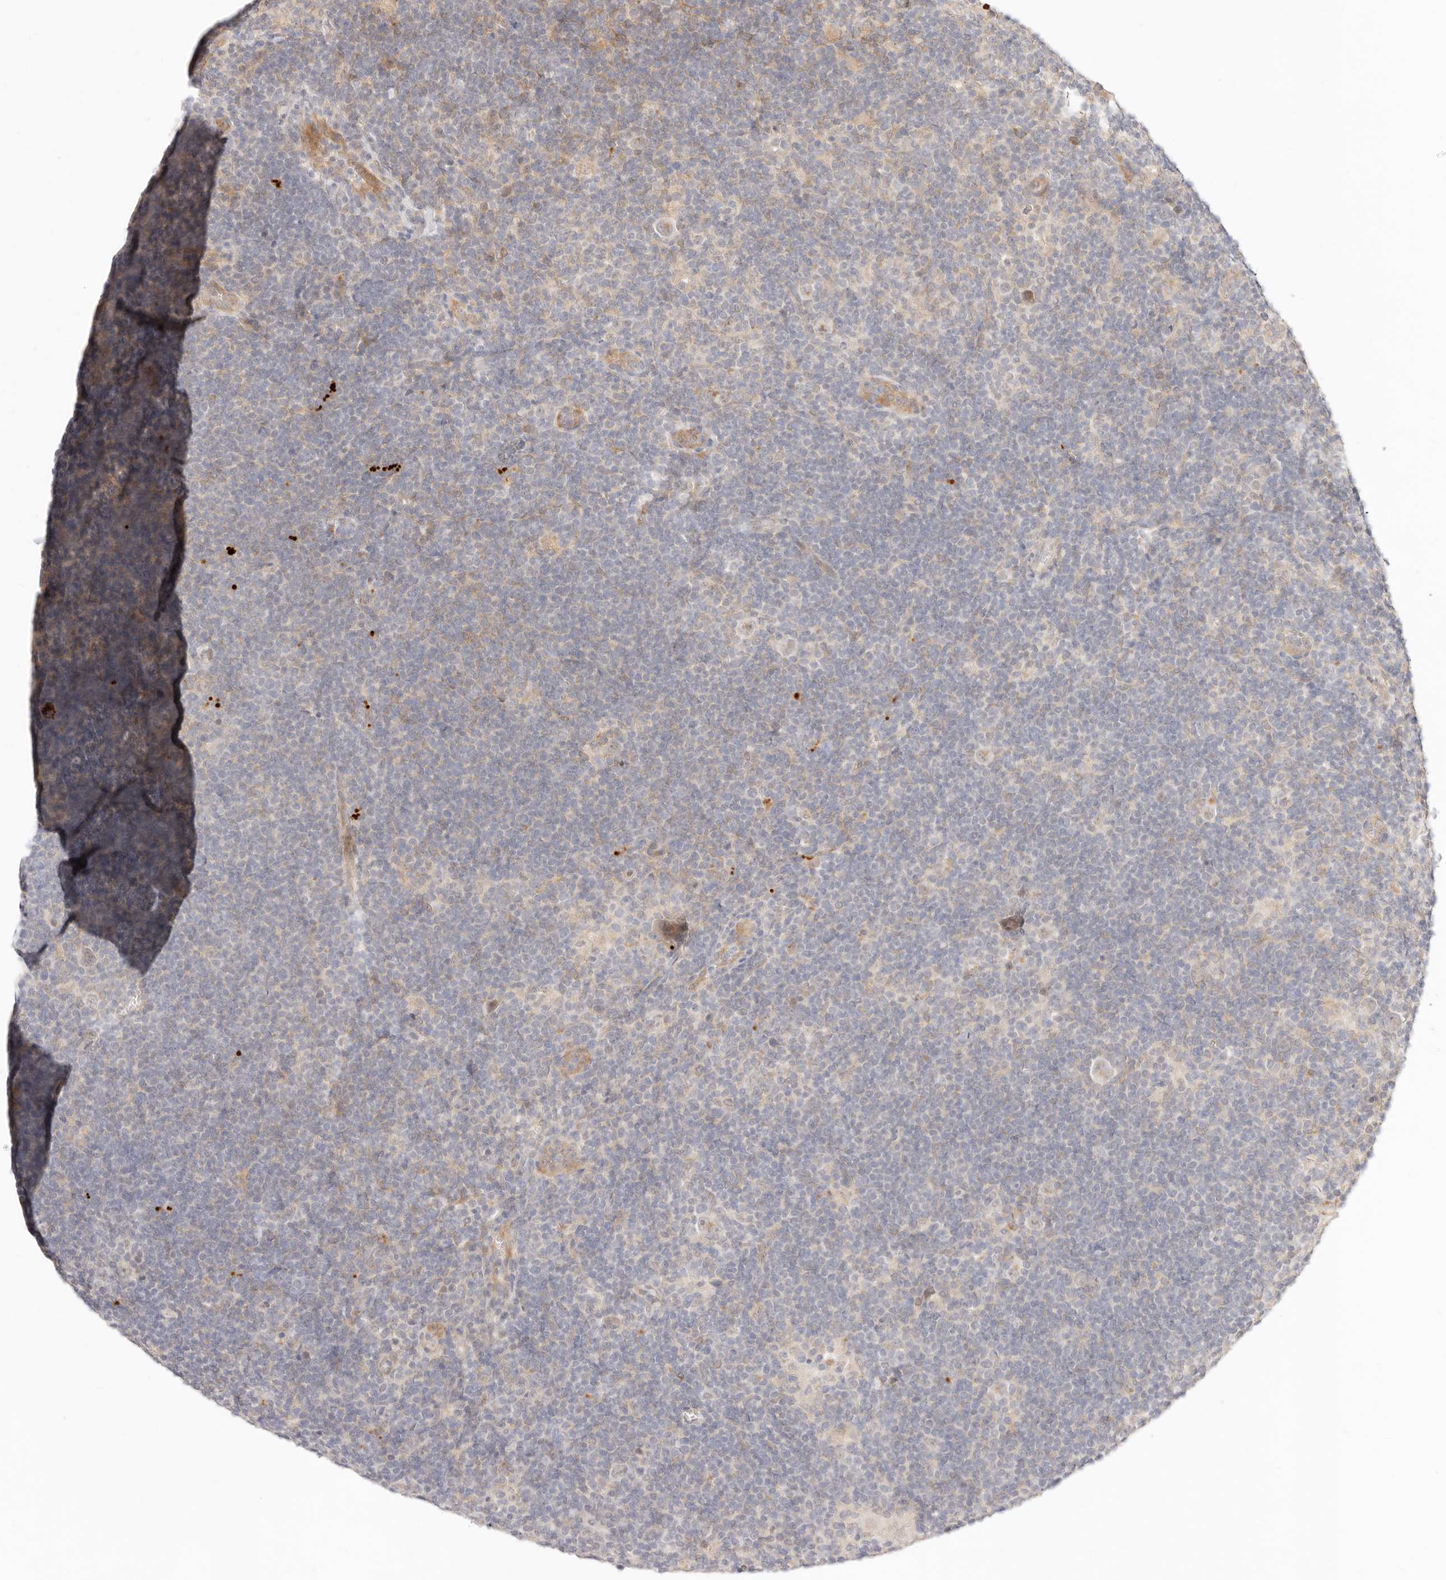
{"staining": {"intensity": "weak", "quantity": "<25%", "location": "cytoplasmic/membranous"}, "tissue": "lymphoma", "cell_type": "Tumor cells", "image_type": "cancer", "snomed": [{"axis": "morphology", "description": "Hodgkin's disease, NOS"}, {"axis": "topography", "description": "Lymph node"}], "caption": "High power microscopy micrograph of an IHC histopathology image of Hodgkin's disease, revealing no significant expression in tumor cells.", "gene": "GPR156", "patient": {"sex": "female", "age": 57}}